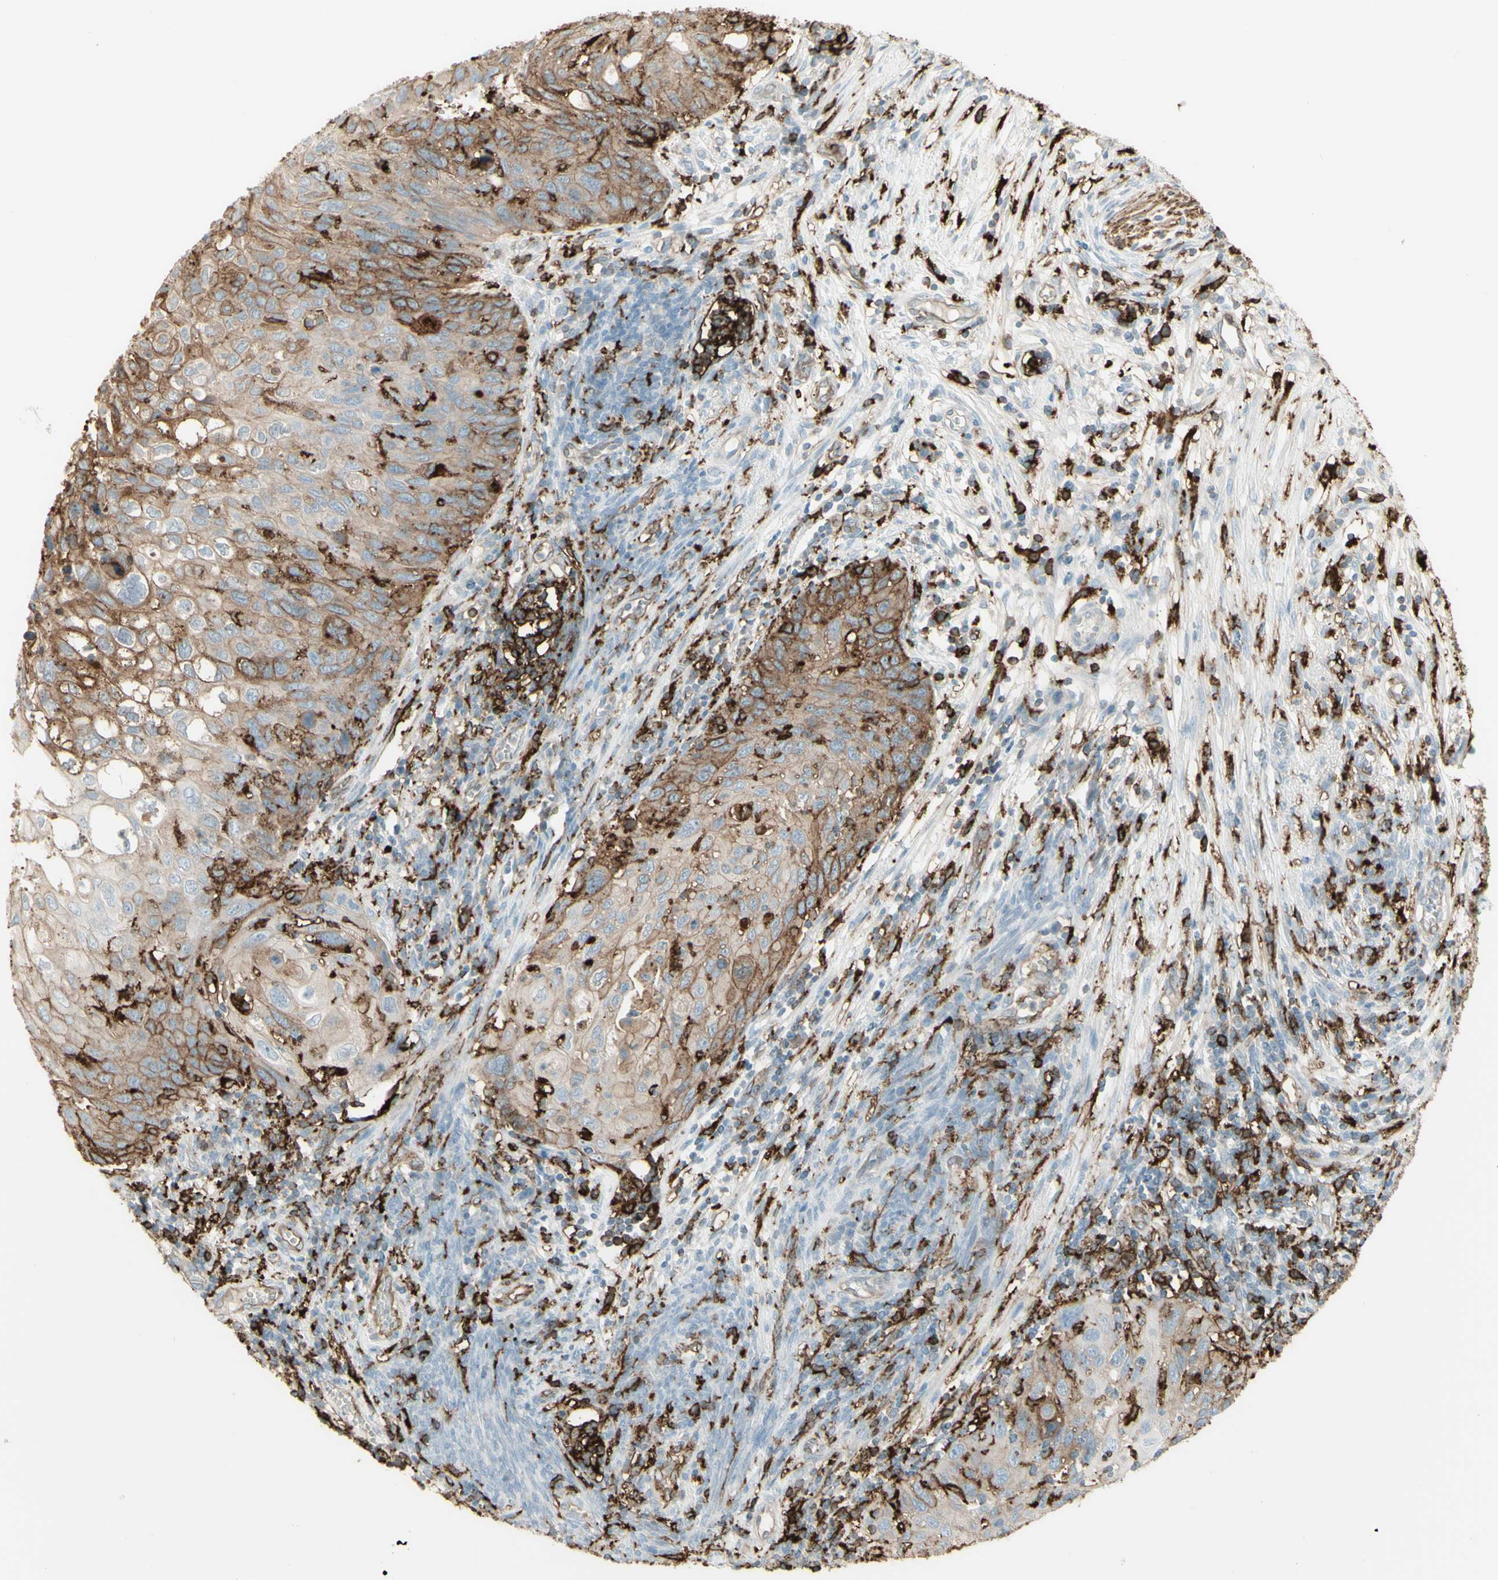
{"staining": {"intensity": "moderate", "quantity": ">75%", "location": "cytoplasmic/membranous"}, "tissue": "cervical cancer", "cell_type": "Tumor cells", "image_type": "cancer", "snomed": [{"axis": "morphology", "description": "Squamous cell carcinoma, NOS"}, {"axis": "topography", "description": "Cervix"}], "caption": "Protein expression by immunohistochemistry displays moderate cytoplasmic/membranous positivity in about >75% of tumor cells in cervical cancer. The staining was performed using DAB, with brown indicating positive protein expression. Nuclei are stained blue with hematoxylin.", "gene": "HLA-DPB1", "patient": {"sex": "female", "age": 70}}